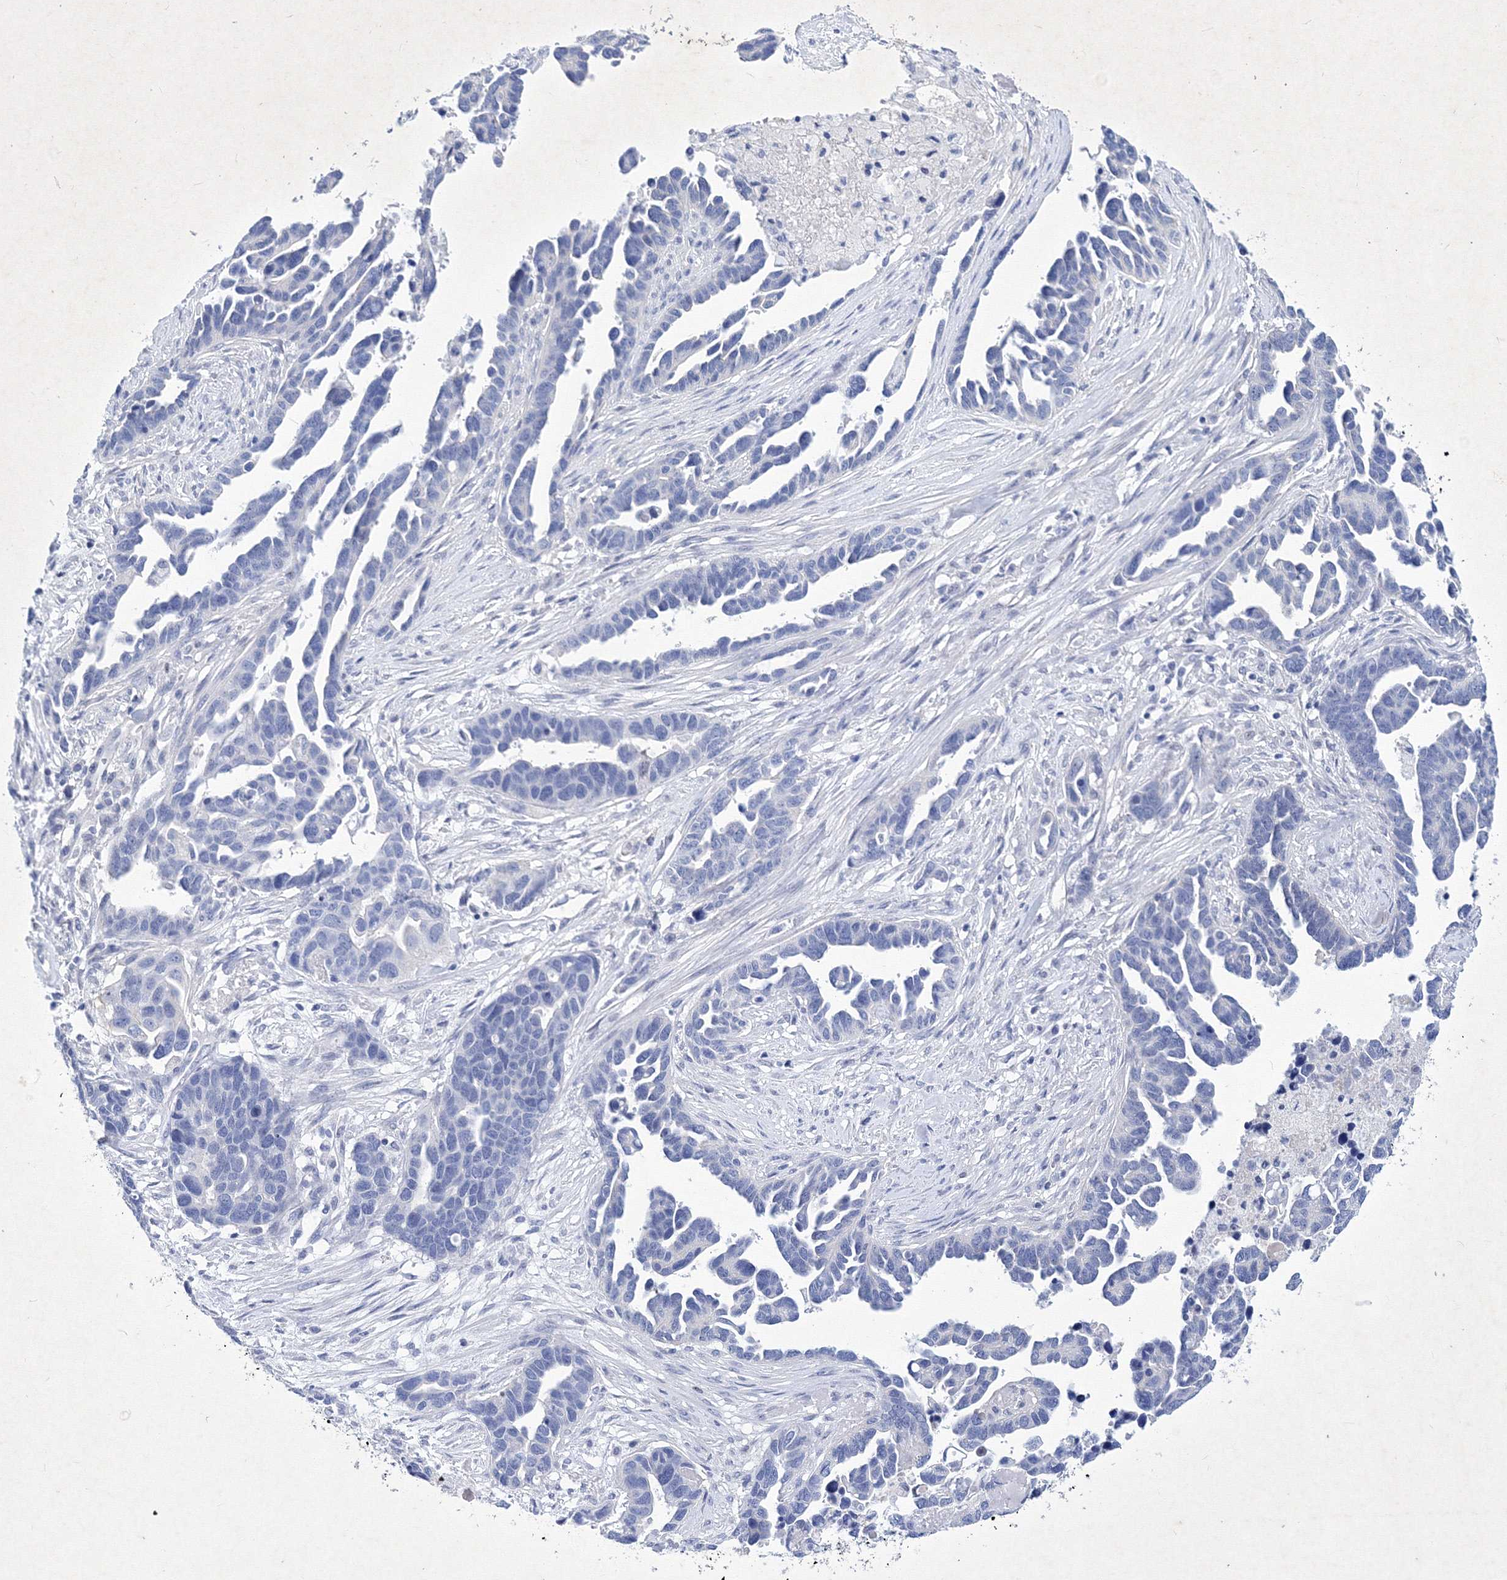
{"staining": {"intensity": "negative", "quantity": "none", "location": "none"}, "tissue": "ovarian cancer", "cell_type": "Tumor cells", "image_type": "cancer", "snomed": [{"axis": "morphology", "description": "Cystadenocarcinoma, serous, NOS"}, {"axis": "topography", "description": "Ovary"}], "caption": "IHC micrograph of human ovarian cancer (serous cystadenocarcinoma) stained for a protein (brown), which shows no expression in tumor cells. The staining is performed using DAB brown chromogen with nuclei counter-stained in using hematoxylin.", "gene": "GPN1", "patient": {"sex": "female", "age": 54}}